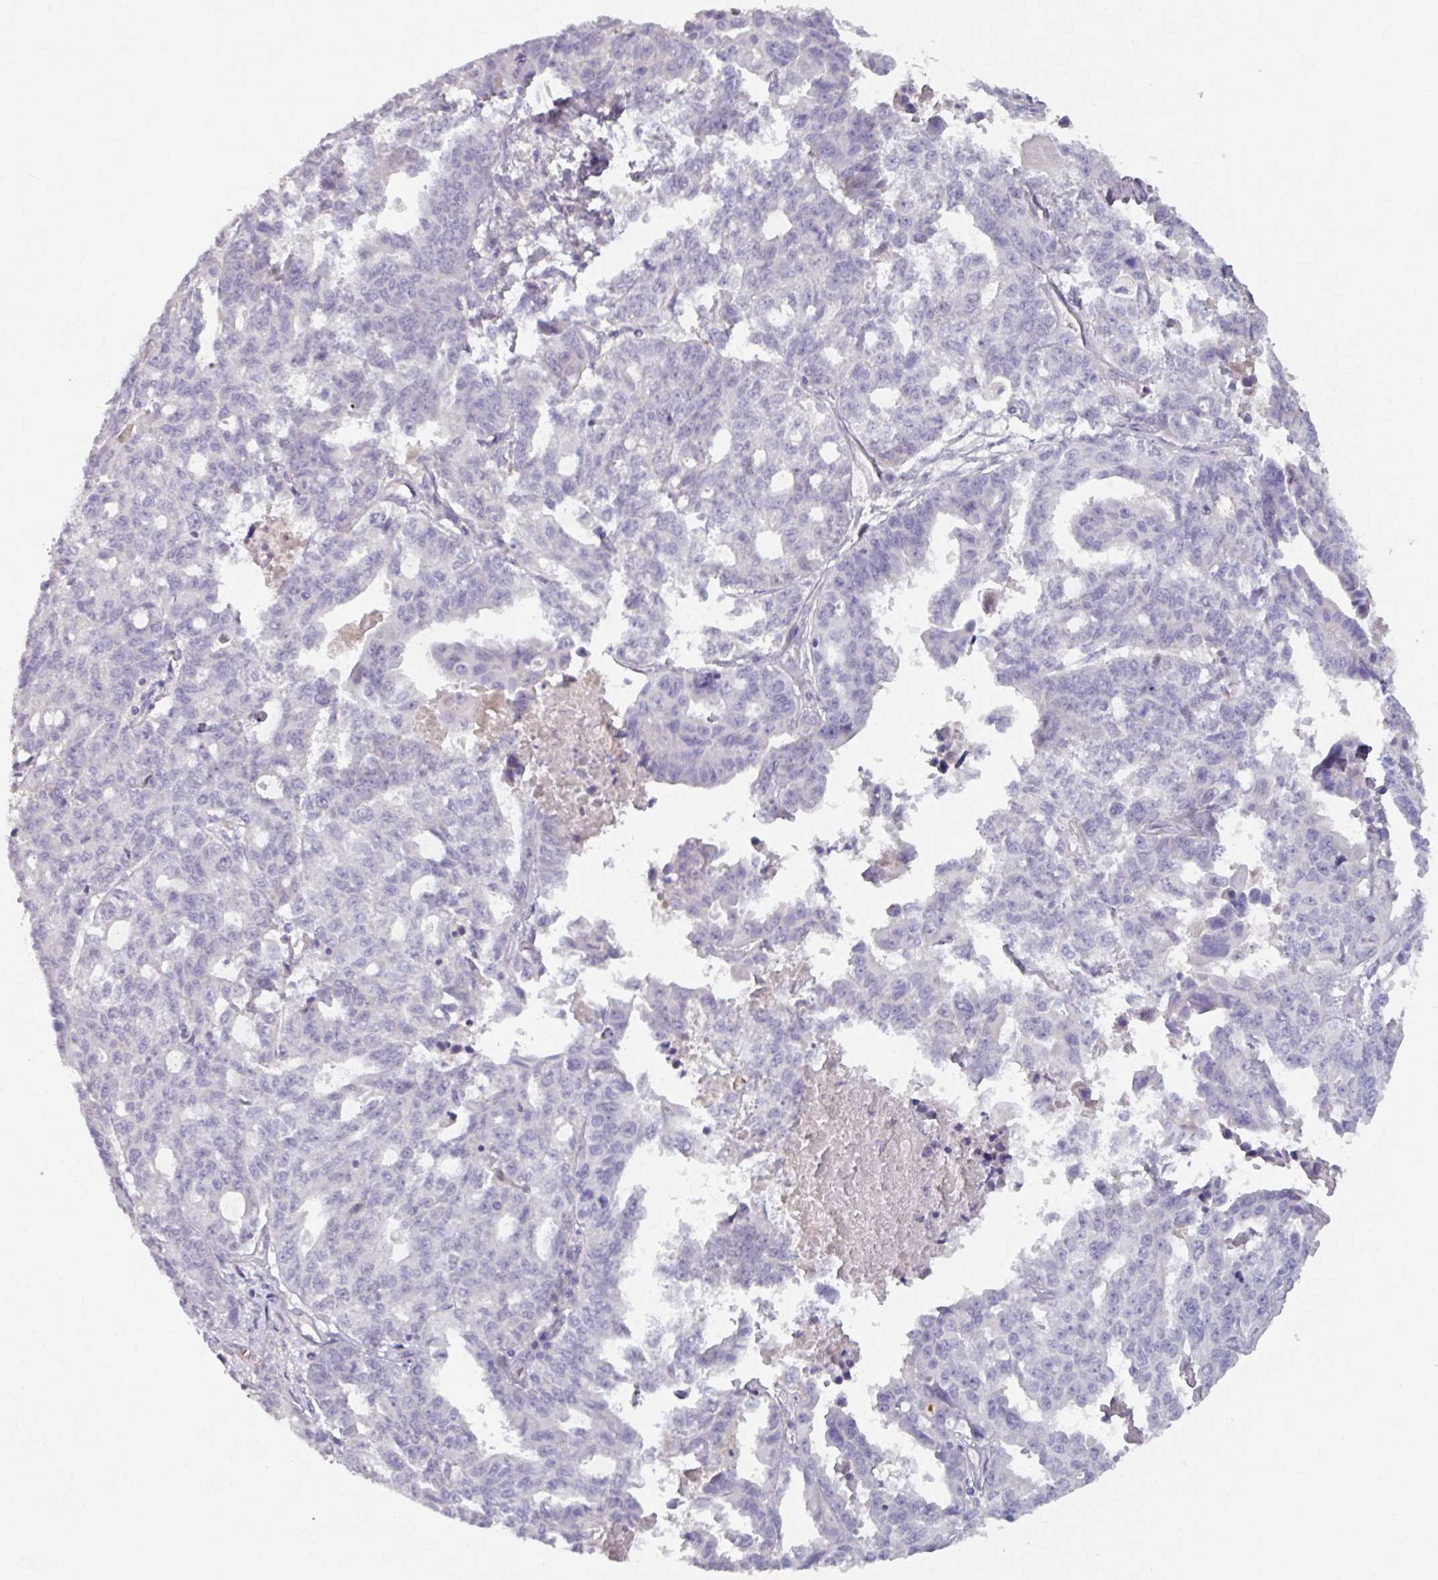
{"staining": {"intensity": "negative", "quantity": "none", "location": "none"}, "tissue": "ovarian cancer", "cell_type": "Tumor cells", "image_type": "cancer", "snomed": [{"axis": "morphology", "description": "Adenocarcinoma, NOS"}, {"axis": "morphology", "description": "Carcinoma, endometroid"}, {"axis": "topography", "description": "Ovary"}], "caption": "This is an immunohistochemistry (IHC) image of human ovarian cancer. There is no positivity in tumor cells.", "gene": "OR2T10", "patient": {"sex": "female", "age": 72}}